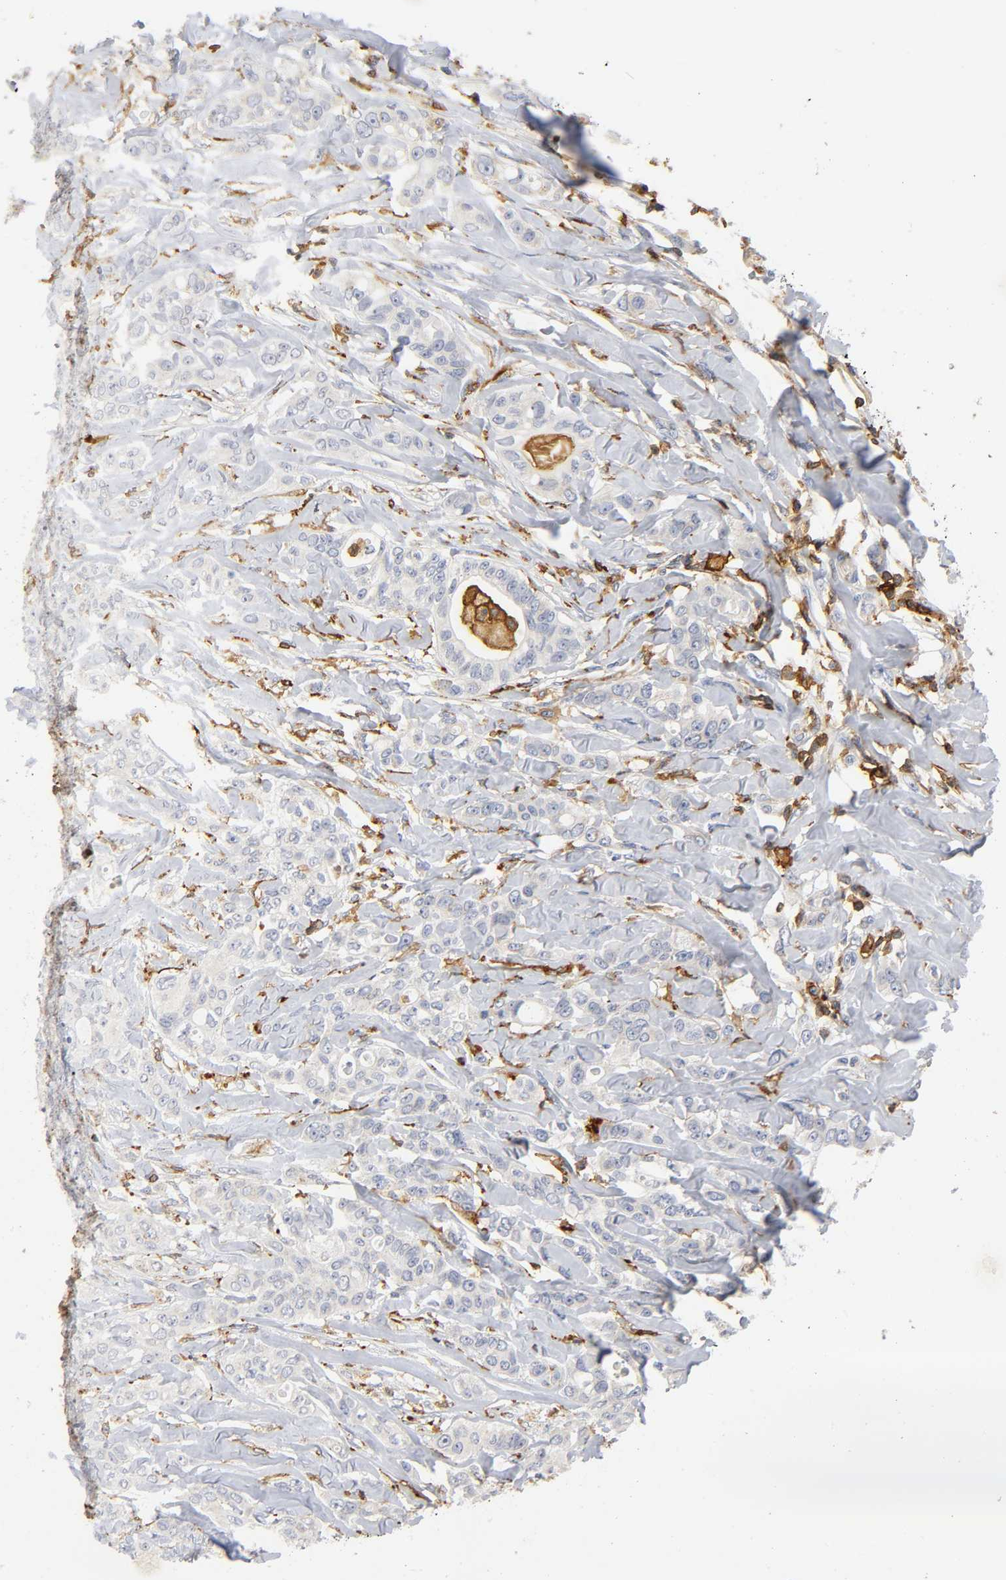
{"staining": {"intensity": "moderate", "quantity": ">75%", "location": "cytoplasmic/membranous"}, "tissue": "liver cancer", "cell_type": "Tumor cells", "image_type": "cancer", "snomed": [{"axis": "morphology", "description": "Cholangiocarcinoma"}, {"axis": "topography", "description": "Liver"}], "caption": "Protein analysis of liver cholangiocarcinoma tissue displays moderate cytoplasmic/membranous staining in about >75% of tumor cells.", "gene": "CAPN10", "patient": {"sex": "female", "age": 67}}